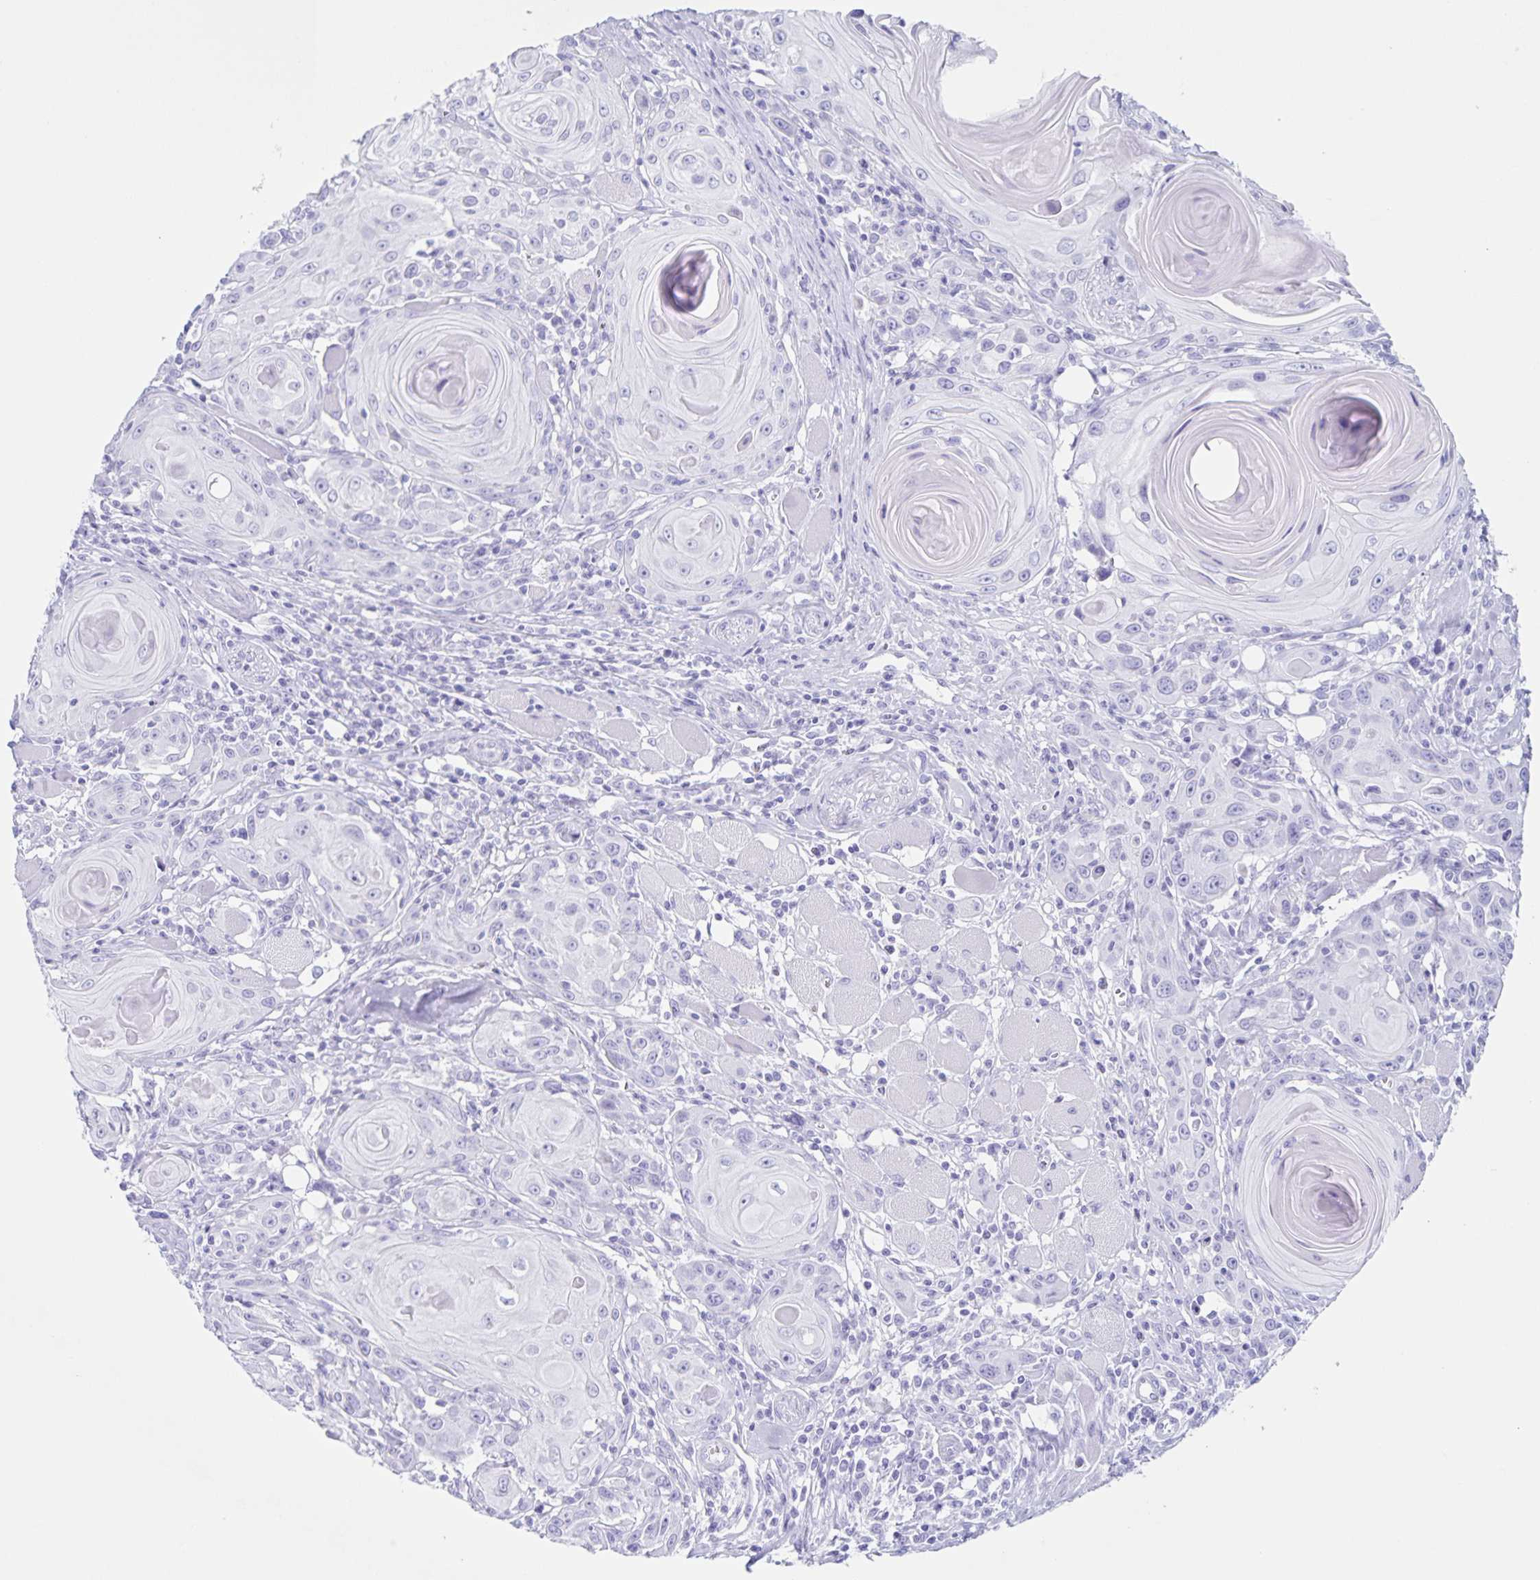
{"staining": {"intensity": "negative", "quantity": "none", "location": "none"}, "tissue": "head and neck cancer", "cell_type": "Tumor cells", "image_type": "cancer", "snomed": [{"axis": "morphology", "description": "Squamous cell carcinoma, NOS"}, {"axis": "topography", "description": "Head-Neck"}], "caption": "A high-resolution photomicrograph shows immunohistochemistry staining of squamous cell carcinoma (head and neck), which demonstrates no significant staining in tumor cells.", "gene": "C12orf56", "patient": {"sex": "female", "age": 80}}